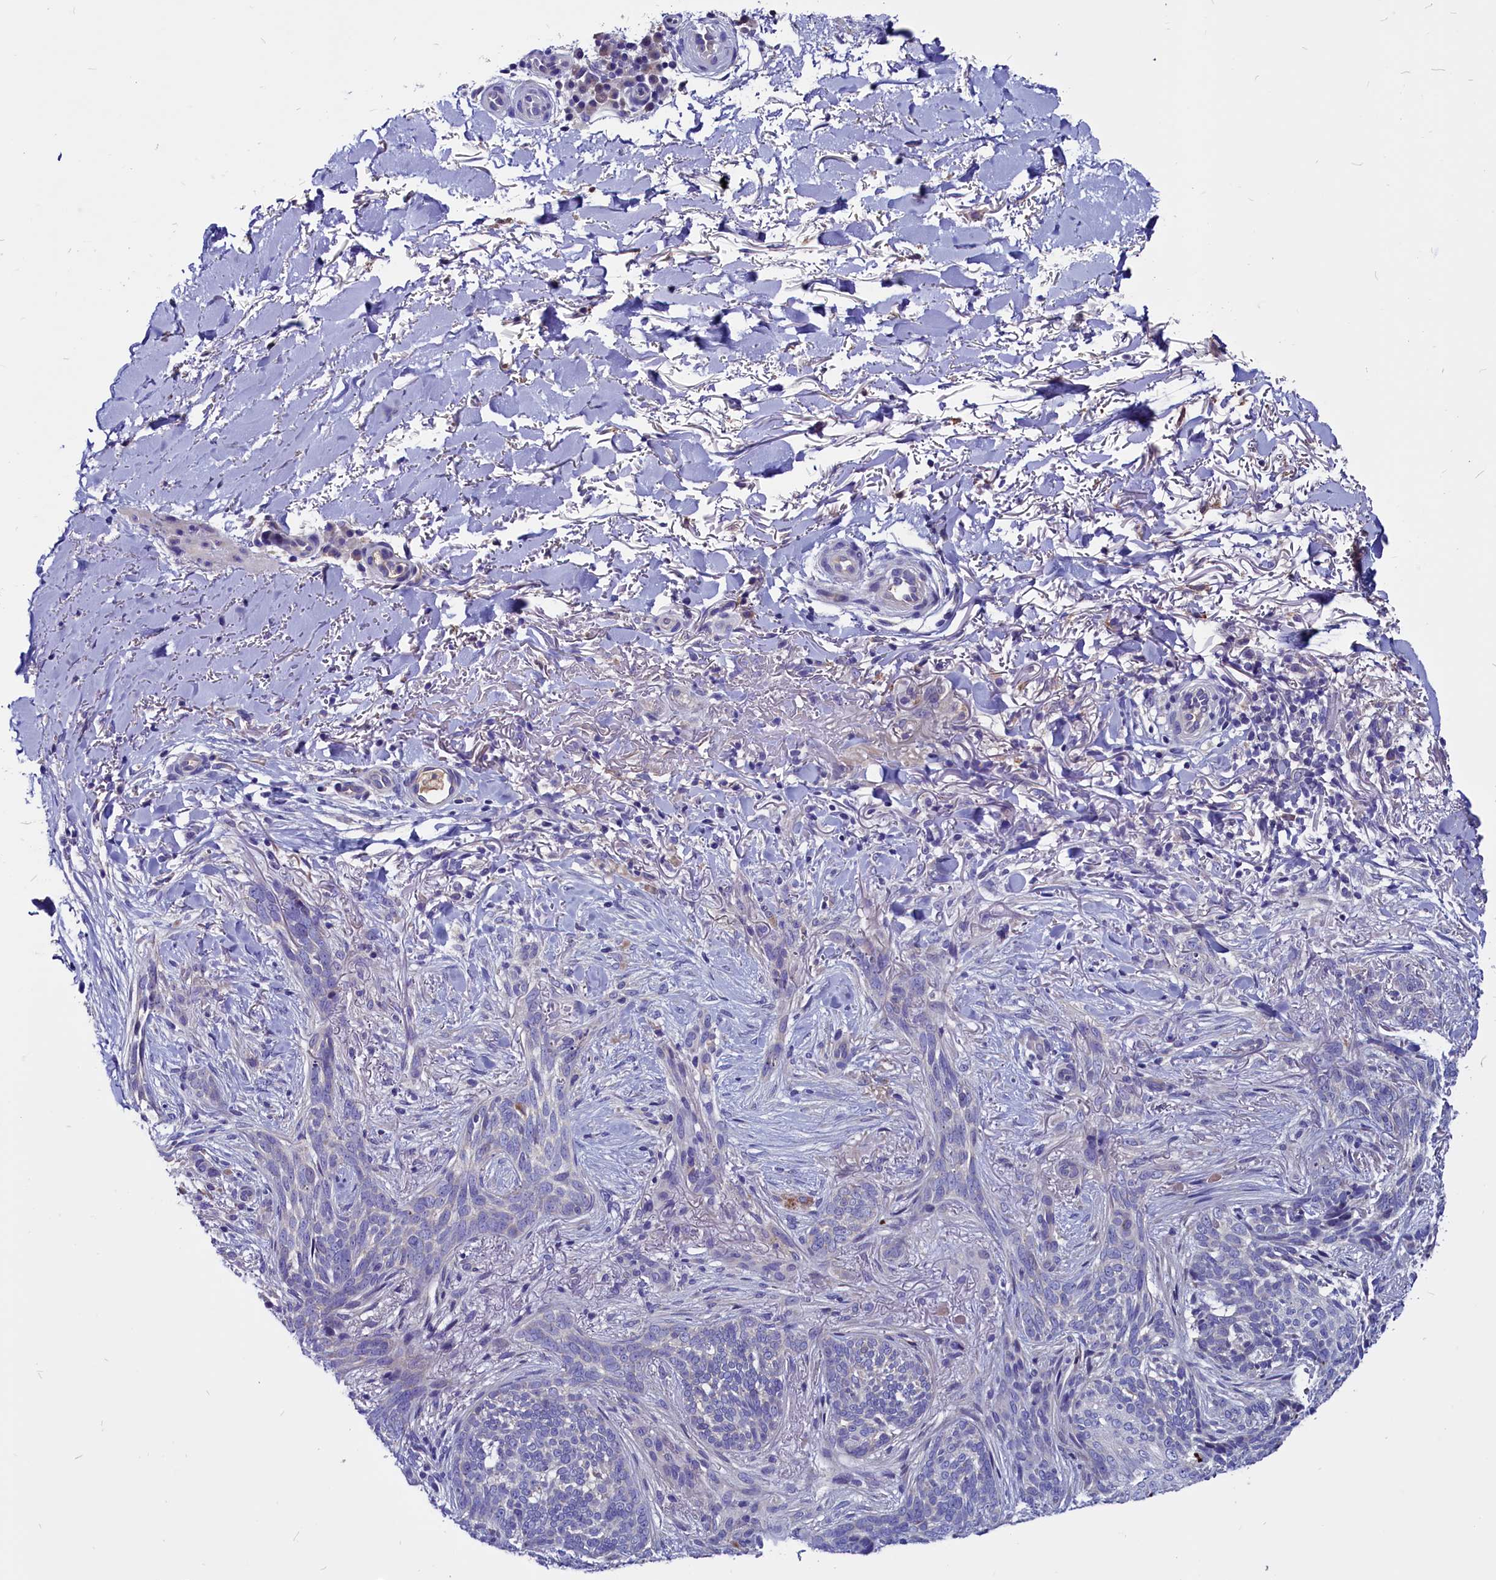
{"staining": {"intensity": "negative", "quantity": "none", "location": "none"}, "tissue": "skin cancer", "cell_type": "Tumor cells", "image_type": "cancer", "snomed": [{"axis": "morphology", "description": "Normal tissue, NOS"}, {"axis": "morphology", "description": "Basal cell carcinoma"}, {"axis": "topography", "description": "Skin"}], "caption": "Immunohistochemistry image of human skin basal cell carcinoma stained for a protein (brown), which shows no positivity in tumor cells. (Brightfield microscopy of DAB IHC at high magnification).", "gene": "CCBE1", "patient": {"sex": "female", "age": 67}}